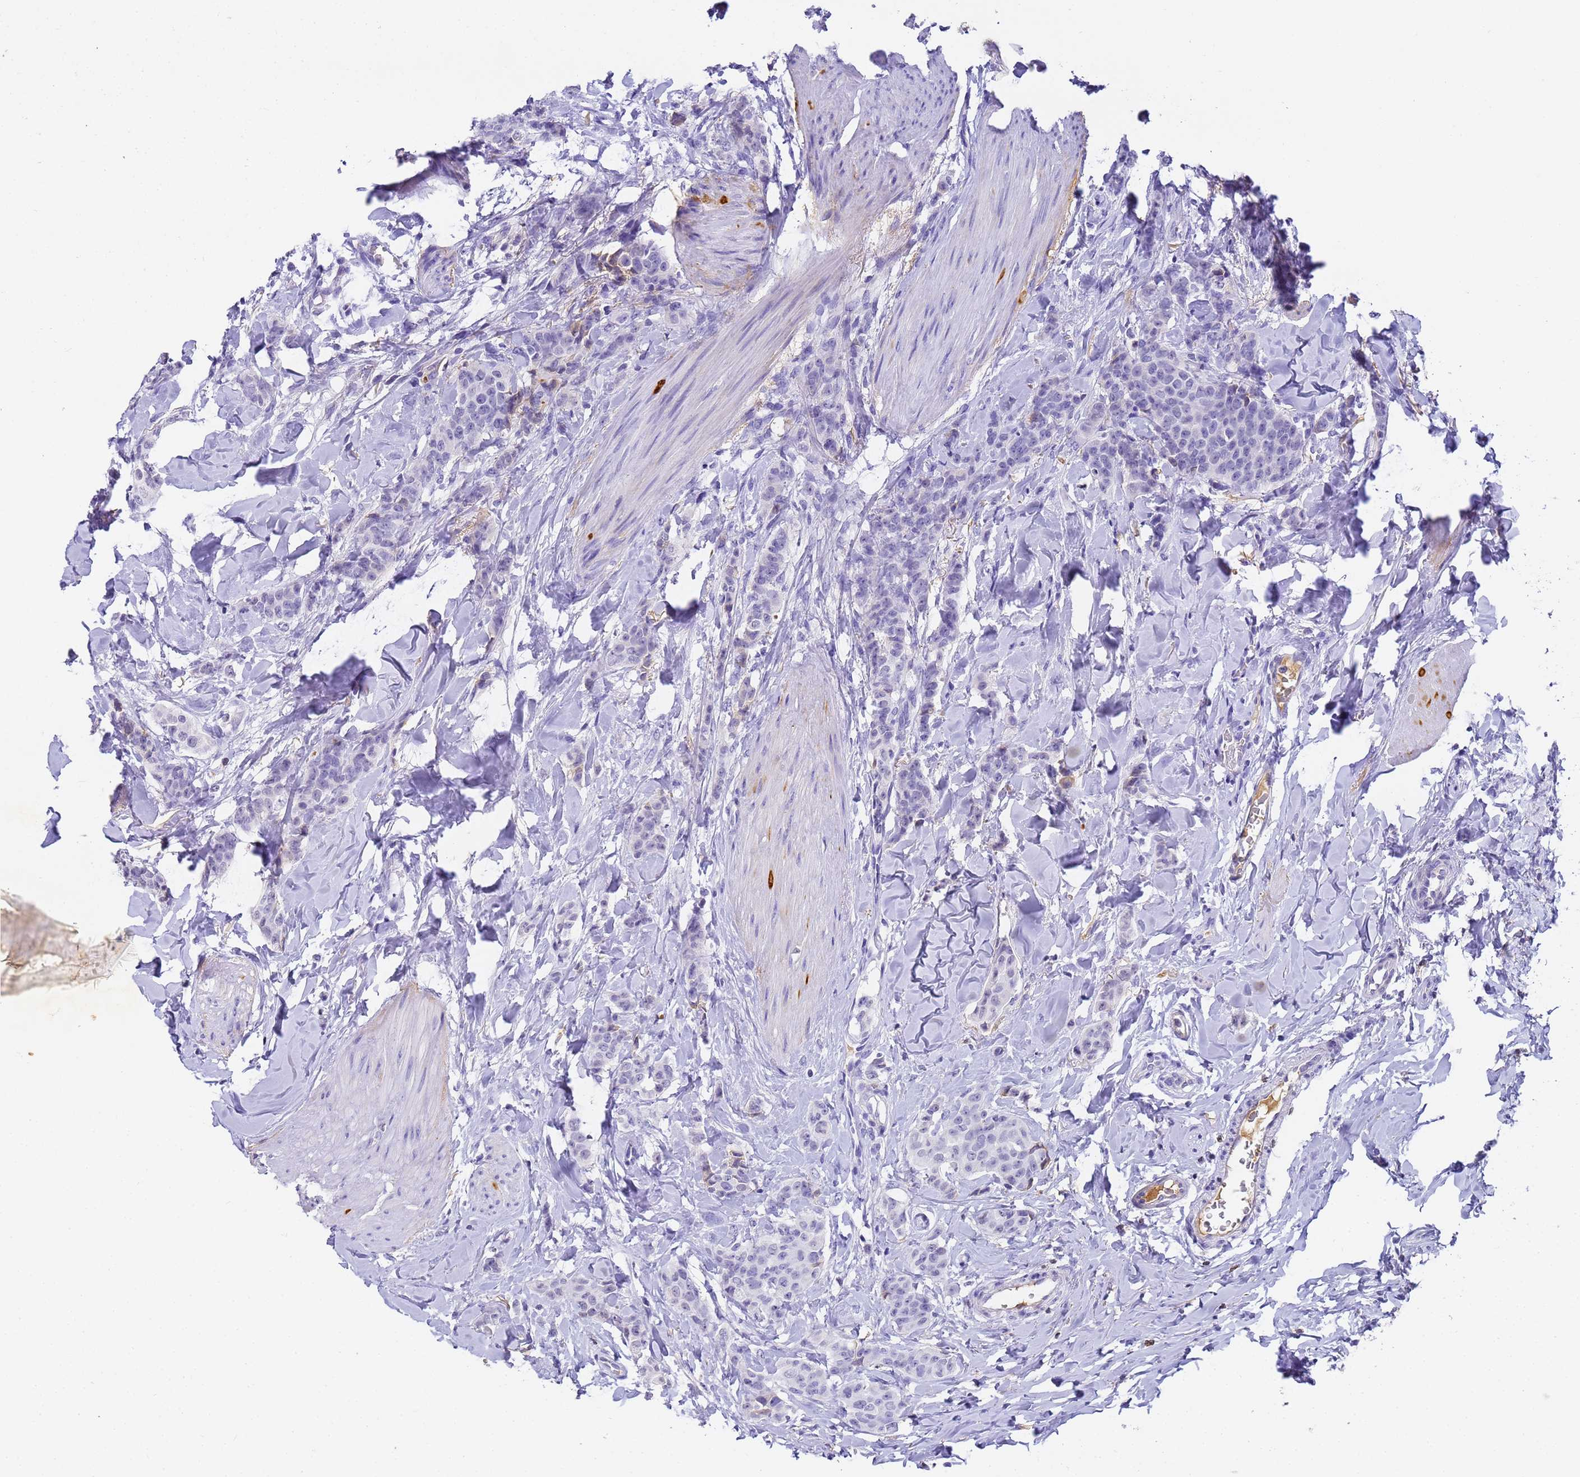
{"staining": {"intensity": "negative", "quantity": "none", "location": "none"}, "tissue": "breast cancer", "cell_type": "Tumor cells", "image_type": "cancer", "snomed": [{"axis": "morphology", "description": "Duct carcinoma"}, {"axis": "topography", "description": "Breast"}], "caption": "This histopathology image is of breast cancer (infiltrating ductal carcinoma) stained with immunohistochemistry (IHC) to label a protein in brown with the nuclei are counter-stained blue. There is no expression in tumor cells.", "gene": "CFHR2", "patient": {"sex": "female", "age": 40}}